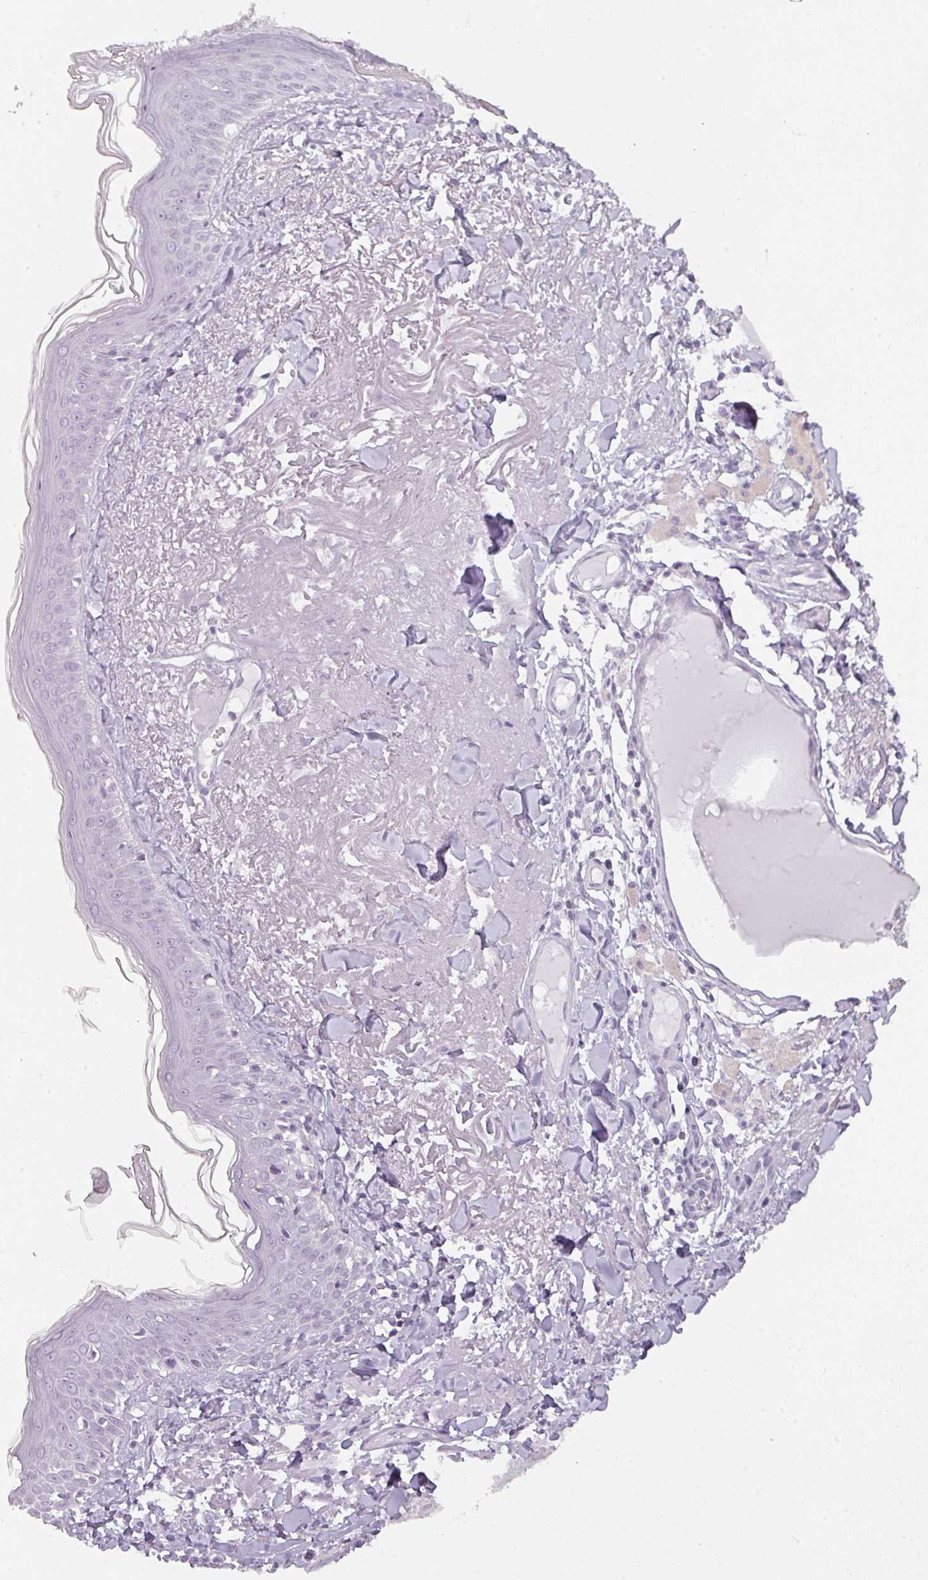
{"staining": {"intensity": "negative", "quantity": "none", "location": "none"}, "tissue": "skin", "cell_type": "Fibroblasts", "image_type": "normal", "snomed": [{"axis": "morphology", "description": "Normal tissue, NOS"}, {"axis": "morphology", "description": "Malignant melanoma, NOS"}, {"axis": "topography", "description": "Skin"}], "caption": "Fibroblasts are negative for brown protein staining in unremarkable skin. The staining was performed using DAB to visualize the protein expression in brown, while the nuclei were stained in blue with hematoxylin (Magnification: 20x).", "gene": "TMEM42", "patient": {"sex": "male", "age": 80}}